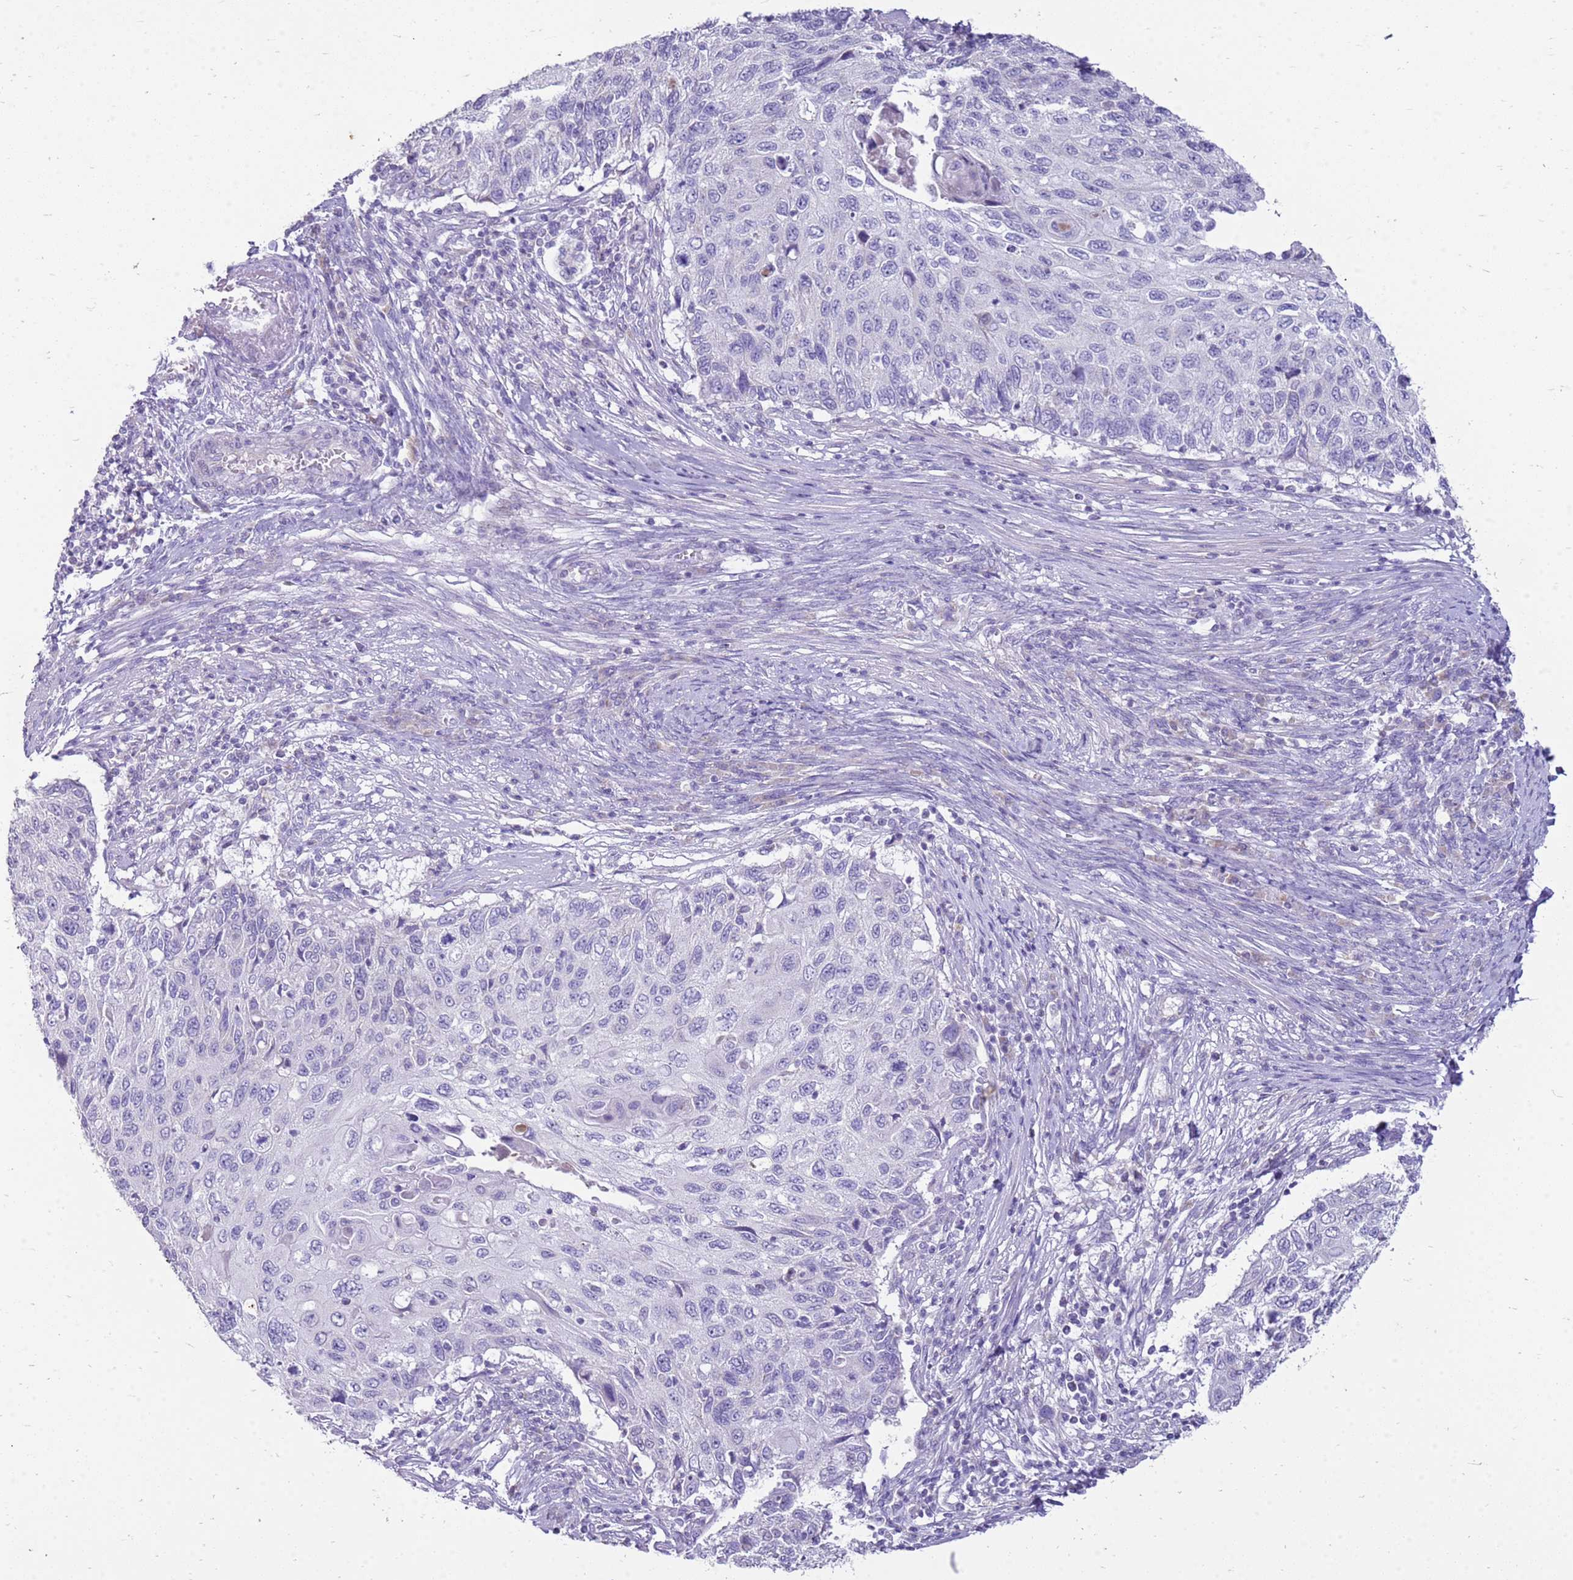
{"staining": {"intensity": "negative", "quantity": "none", "location": "none"}, "tissue": "cervical cancer", "cell_type": "Tumor cells", "image_type": "cancer", "snomed": [{"axis": "morphology", "description": "Squamous cell carcinoma, NOS"}, {"axis": "topography", "description": "Cervix"}], "caption": "Immunohistochemical staining of human cervical cancer displays no significant expression in tumor cells. (Immunohistochemistry (ihc), brightfield microscopy, high magnification).", "gene": "FABP2", "patient": {"sex": "female", "age": 70}}